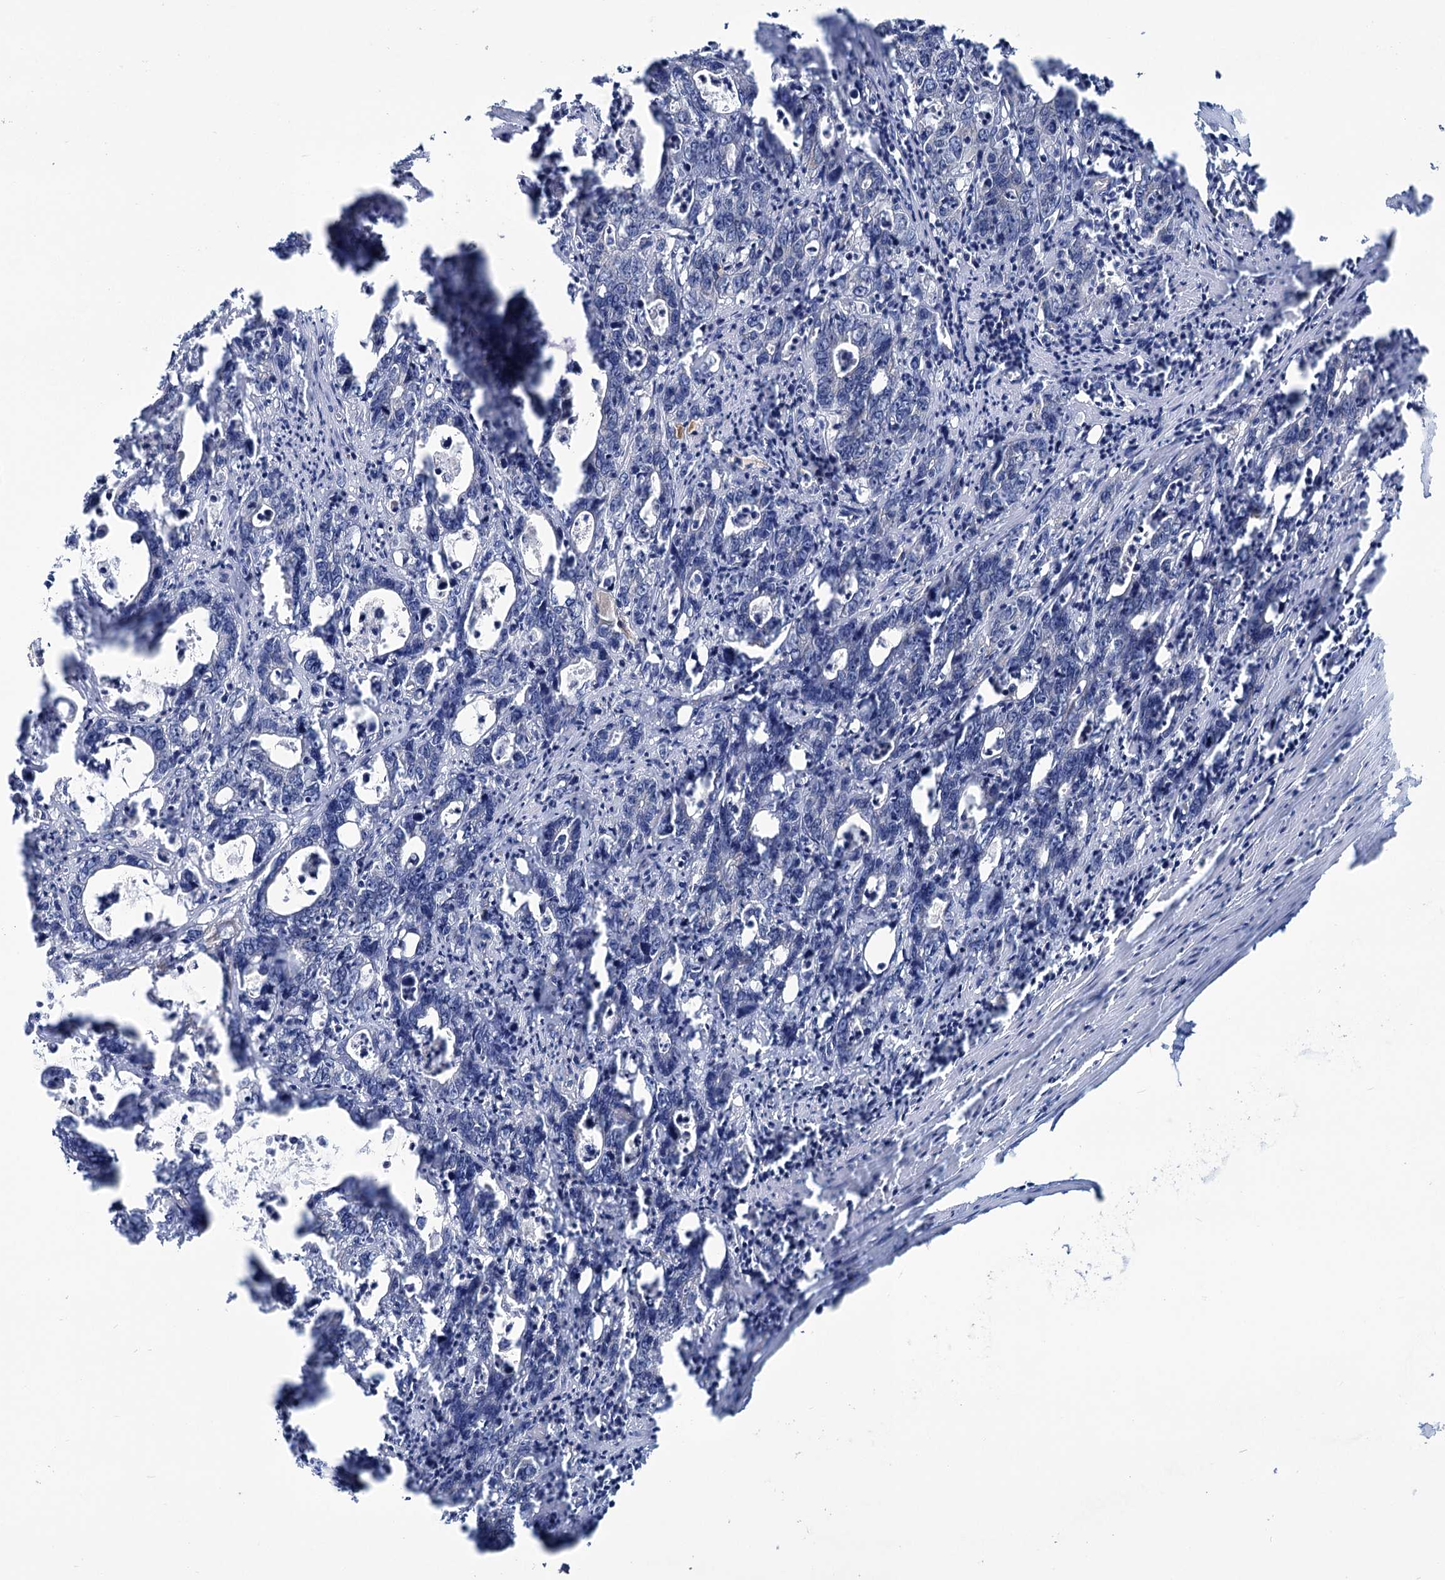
{"staining": {"intensity": "negative", "quantity": "none", "location": "none"}, "tissue": "colorectal cancer", "cell_type": "Tumor cells", "image_type": "cancer", "snomed": [{"axis": "morphology", "description": "Adenocarcinoma, NOS"}, {"axis": "topography", "description": "Colon"}], "caption": "Tumor cells are negative for brown protein staining in adenocarcinoma (colorectal).", "gene": "LPIN1", "patient": {"sex": "female", "age": 75}}